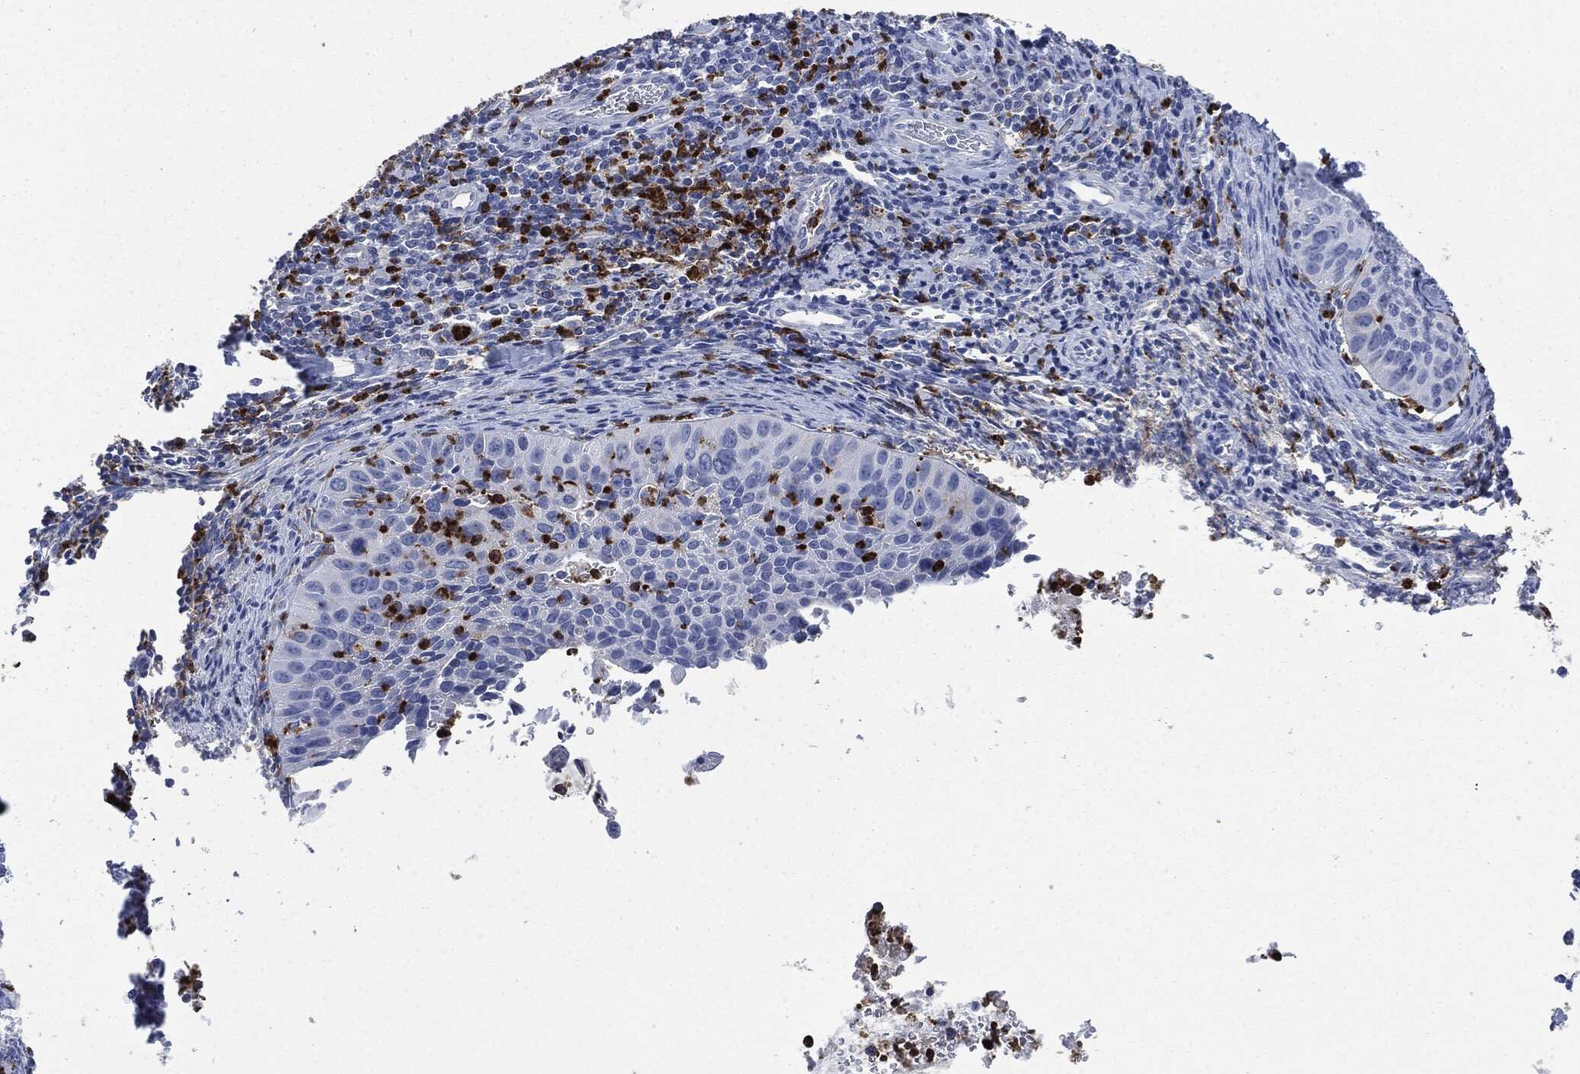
{"staining": {"intensity": "negative", "quantity": "none", "location": "none"}, "tissue": "cervical cancer", "cell_type": "Tumor cells", "image_type": "cancer", "snomed": [{"axis": "morphology", "description": "Squamous cell carcinoma, NOS"}, {"axis": "topography", "description": "Cervix"}], "caption": "Immunohistochemistry micrograph of neoplastic tissue: cervical squamous cell carcinoma stained with DAB shows no significant protein positivity in tumor cells.", "gene": "CEACAM8", "patient": {"sex": "female", "age": 26}}